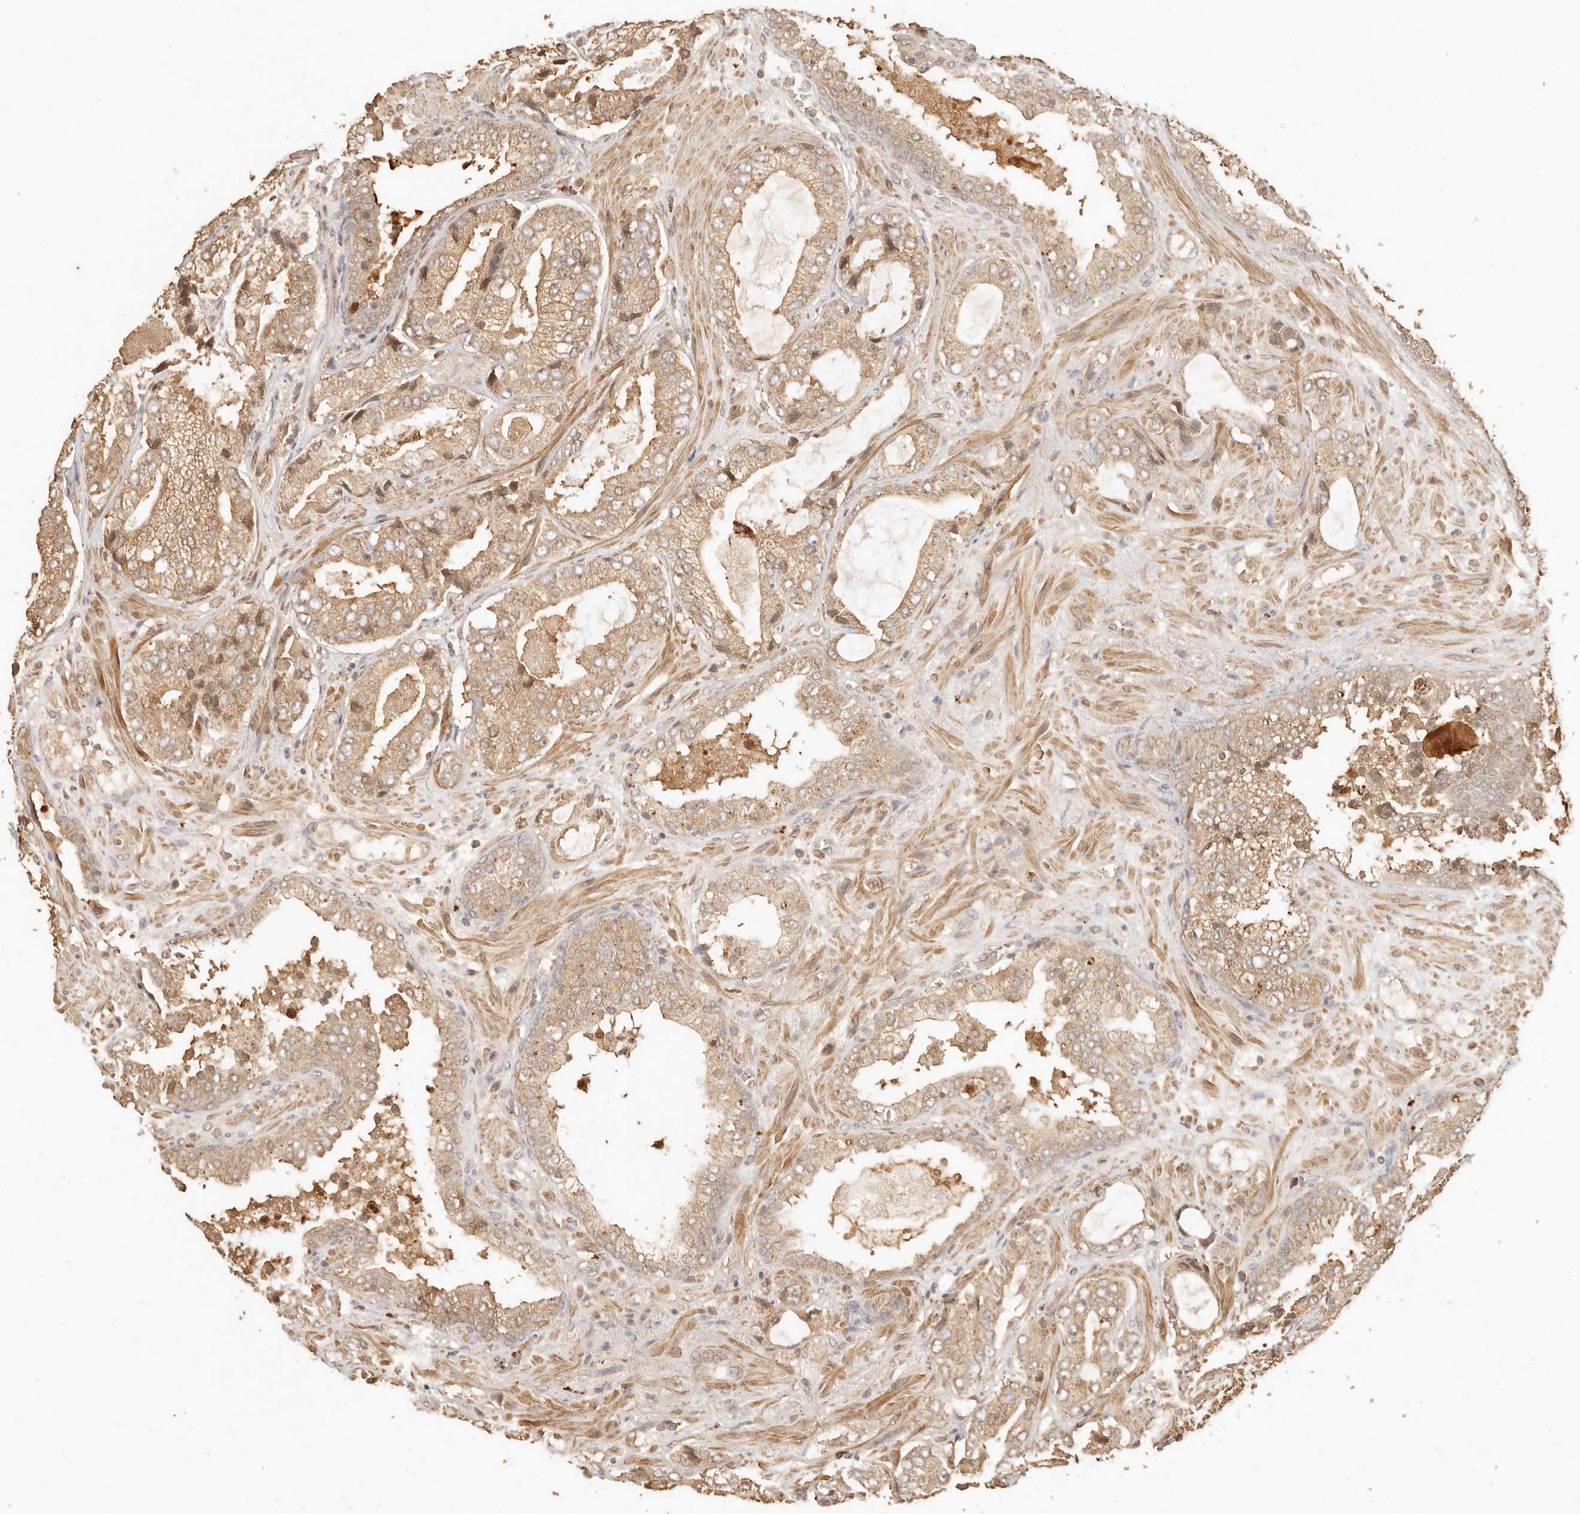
{"staining": {"intensity": "weak", "quantity": "25%-75%", "location": "cytoplasmic/membranous"}, "tissue": "prostate cancer", "cell_type": "Tumor cells", "image_type": "cancer", "snomed": [{"axis": "morphology", "description": "Normal tissue, NOS"}, {"axis": "morphology", "description": "Adenocarcinoma, High grade"}, {"axis": "topography", "description": "Prostate"}, {"axis": "topography", "description": "Peripheral nerve tissue"}], "caption": "Prostate high-grade adenocarcinoma stained with DAB IHC displays low levels of weak cytoplasmic/membranous positivity in approximately 25%-75% of tumor cells.", "gene": "INTS11", "patient": {"sex": "male", "age": 59}}